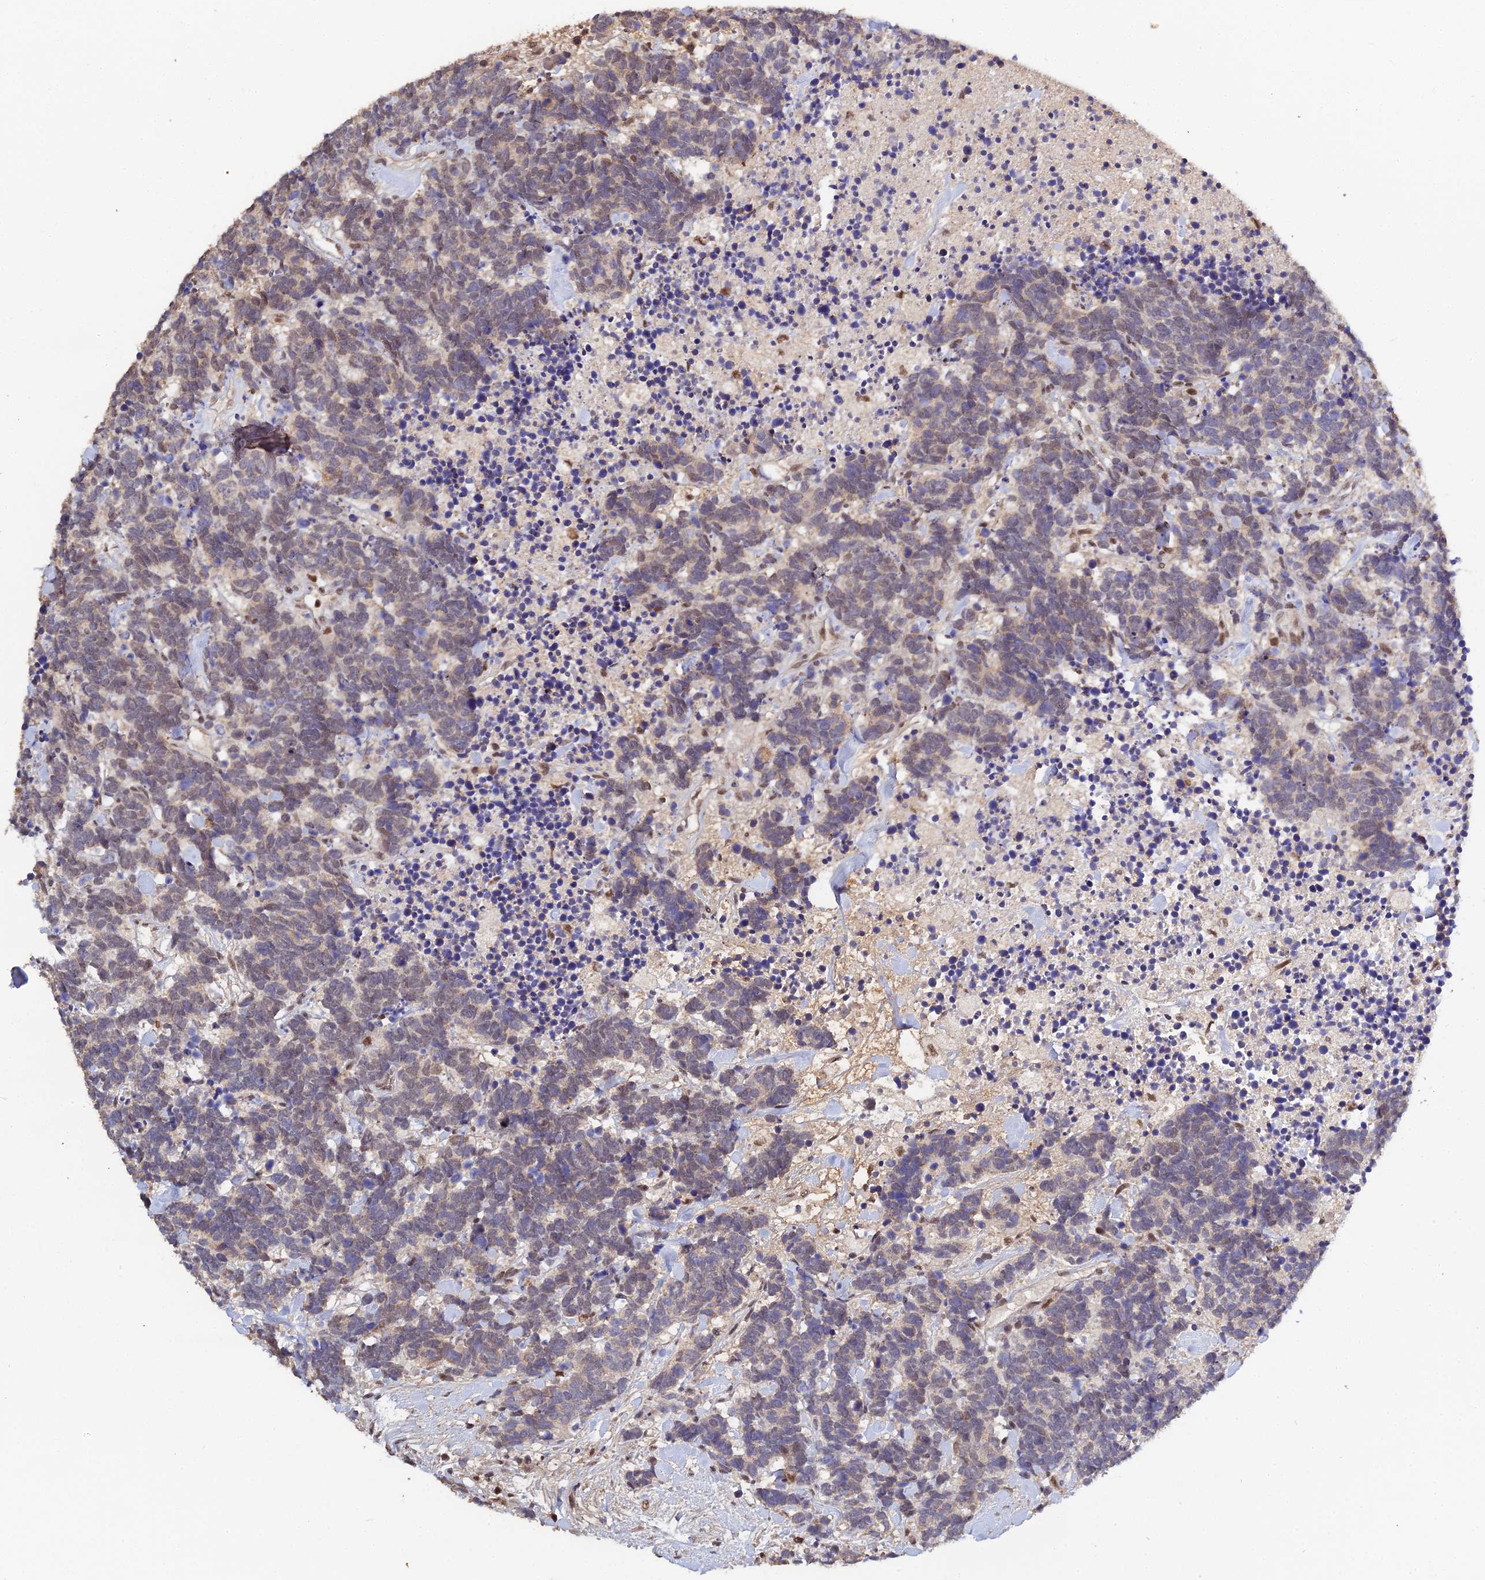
{"staining": {"intensity": "weak", "quantity": "25%-75%", "location": "cytoplasmic/membranous"}, "tissue": "carcinoid", "cell_type": "Tumor cells", "image_type": "cancer", "snomed": [{"axis": "morphology", "description": "Carcinoma, NOS"}, {"axis": "morphology", "description": "Carcinoid, malignant, NOS"}, {"axis": "topography", "description": "Prostate"}], "caption": "Carcinoid tissue demonstrates weak cytoplasmic/membranous positivity in about 25%-75% of tumor cells", "gene": "ERCC5", "patient": {"sex": "male", "age": 57}}